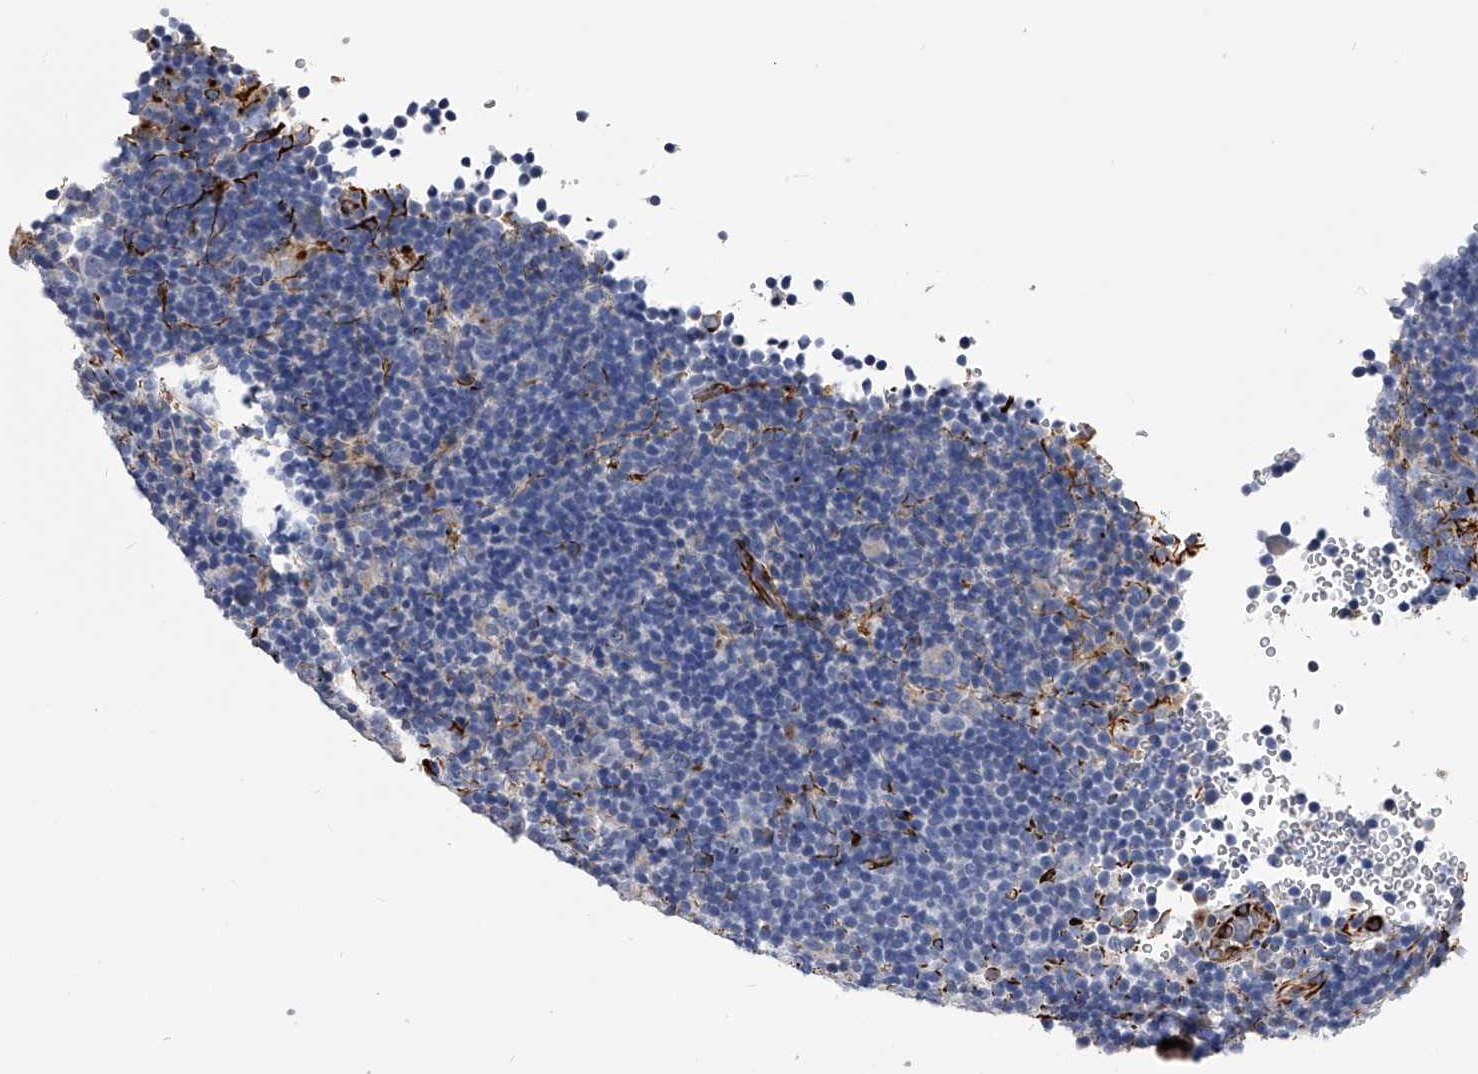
{"staining": {"intensity": "negative", "quantity": "none", "location": "none"}, "tissue": "lymphoma", "cell_type": "Tumor cells", "image_type": "cancer", "snomed": [{"axis": "morphology", "description": "Hodgkin's disease, NOS"}, {"axis": "topography", "description": "Lymph node"}], "caption": "Immunohistochemistry histopathology image of human Hodgkin's disease stained for a protein (brown), which displays no staining in tumor cells.", "gene": "EFCAB7", "patient": {"sex": "female", "age": 57}}